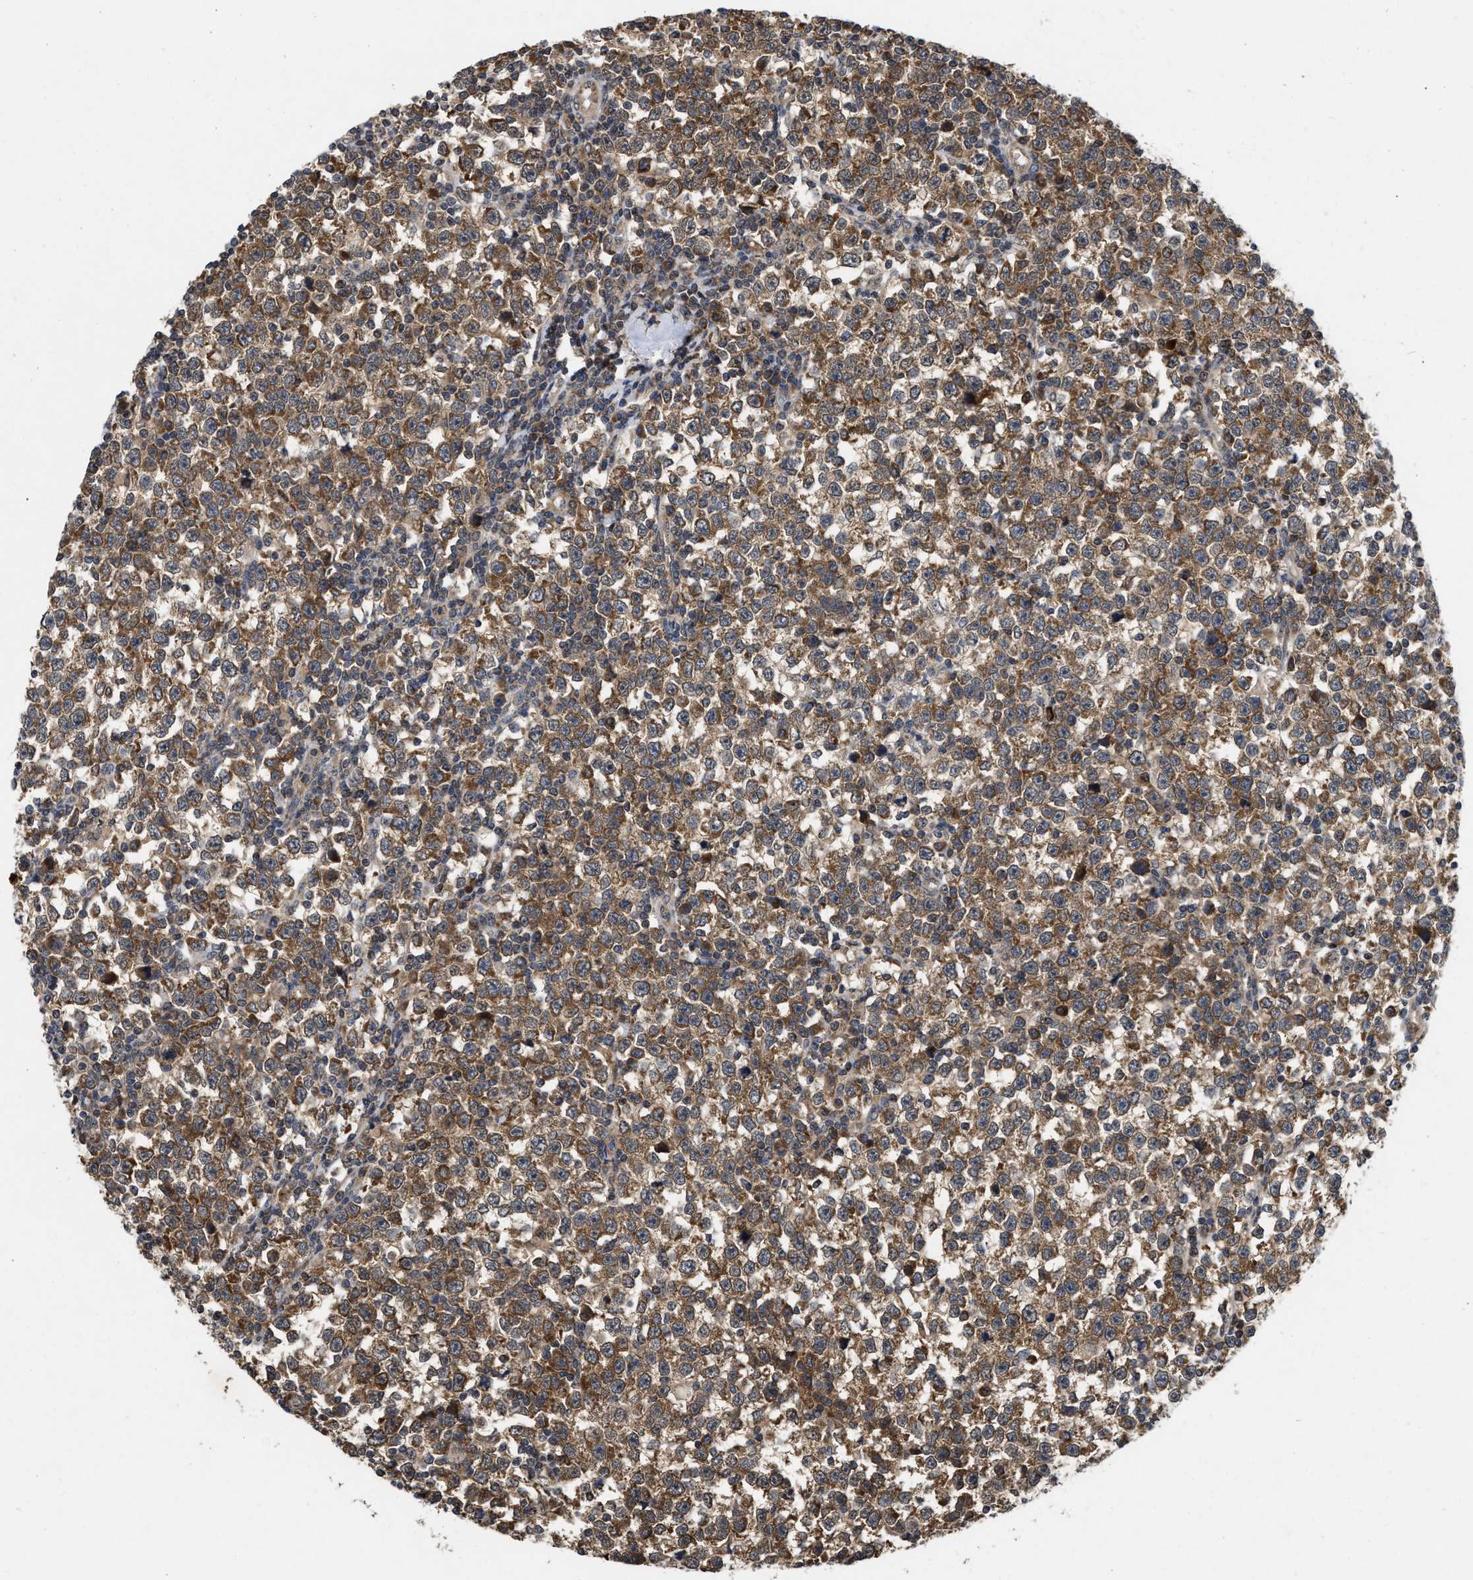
{"staining": {"intensity": "moderate", "quantity": ">75%", "location": "cytoplasmic/membranous"}, "tissue": "testis cancer", "cell_type": "Tumor cells", "image_type": "cancer", "snomed": [{"axis": "morphology", "description": "Seminoma, NOS"}, {"axis": "topography", "description": "Testis"}], "caption": "Immunohistochemistry photomicrograph of human seminoma (testis) stained for a protein (brown), which demonstrates medium levels of moderate cytoplasmic/membranous positivity in about >75% of tumor cells.", "gene": "CFLAR", "patient": {"sex": "male", "age": 43}}